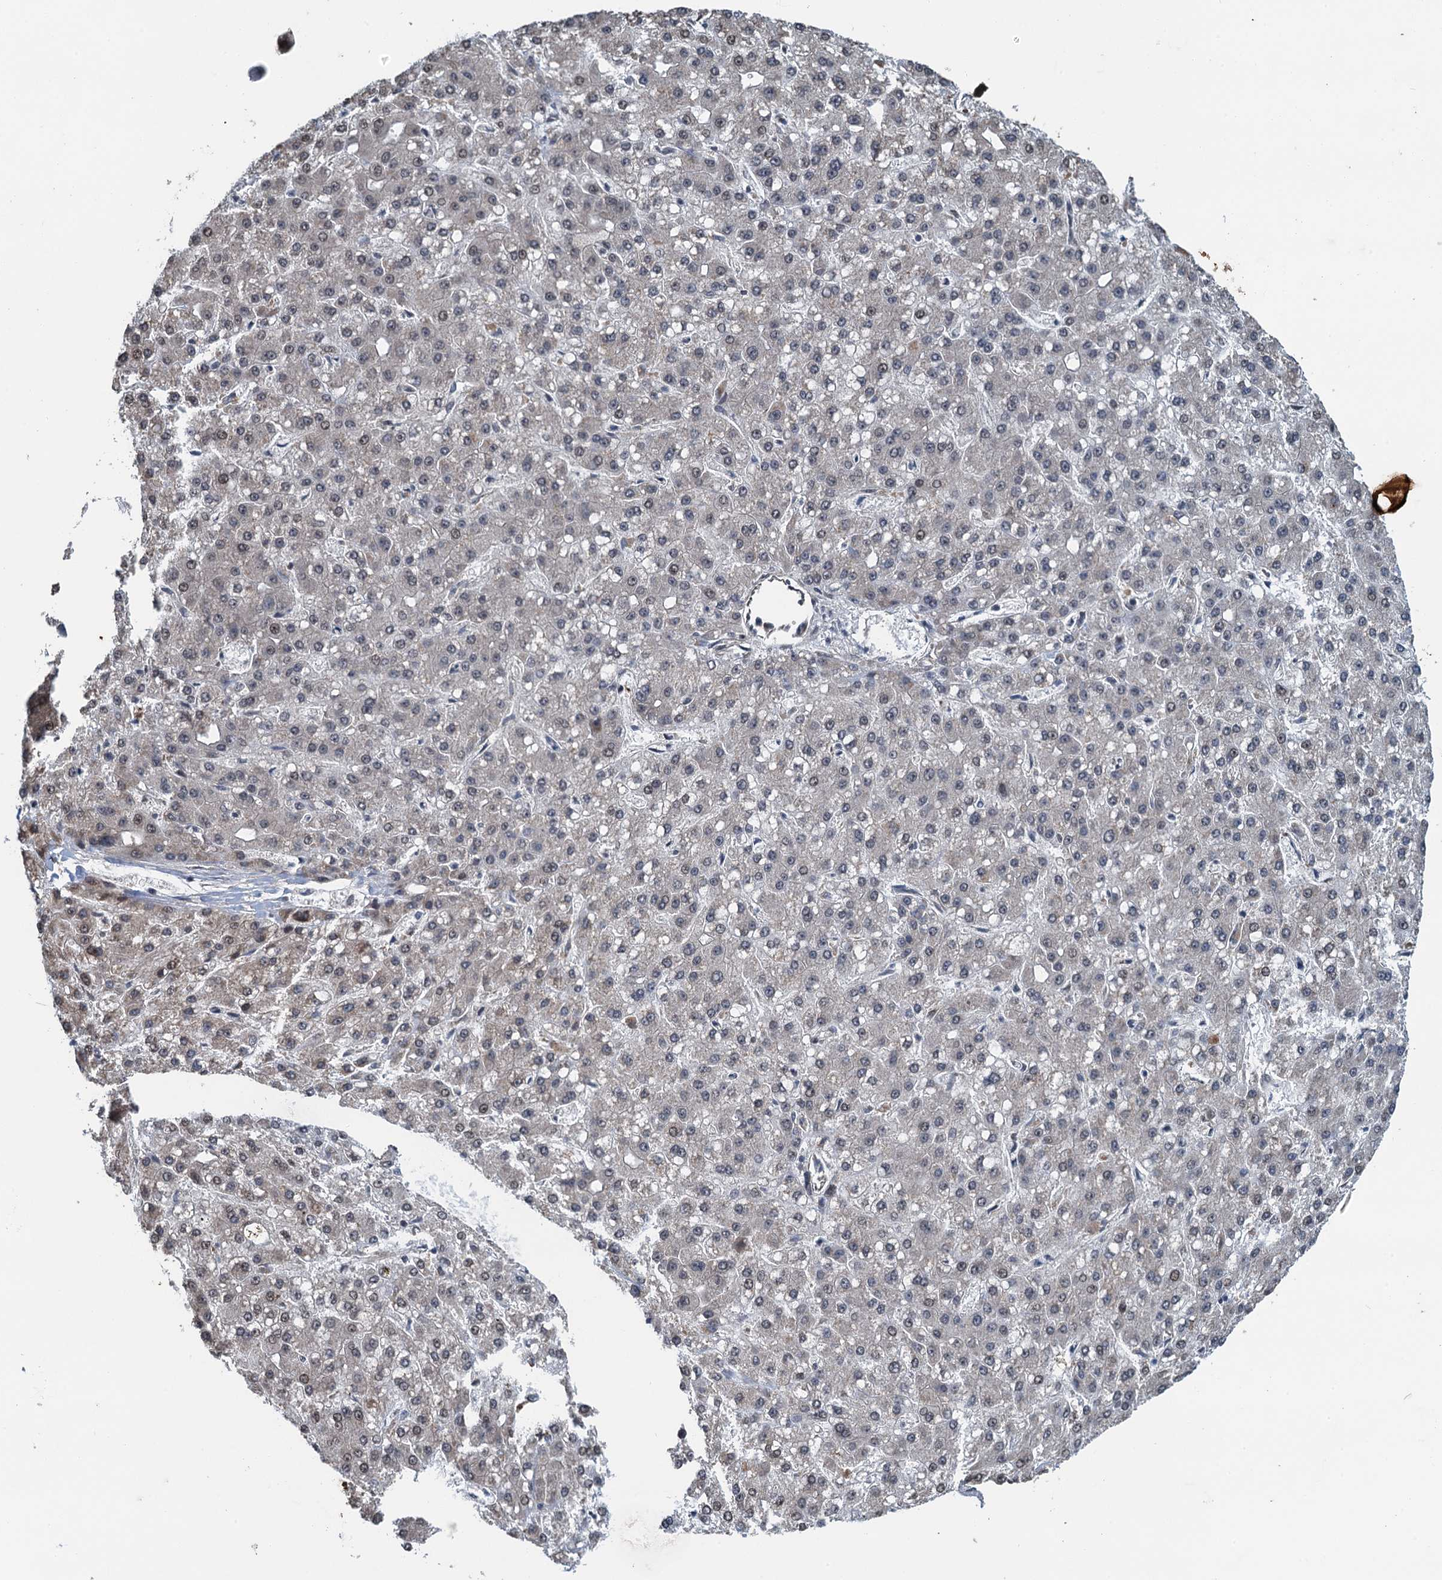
{"staining": {"intensity": "negative", "quantity": "none", "location": "none"}, "tissue": "liver cancer", "cell_type": "Tumor cells", "image_type": "cancer", "snomed": [{"axis": "morphology", "description": "Carcinoma, Hepatocellular, NOS"}, {"axis": "topography", "description": "Liver"}], "caption": "Tumor cells show no significant protein positivity in hepatocellular carcinoma (liver).", "gene": "WHAMM", "patient": {"sex": "male", "age": 67}}